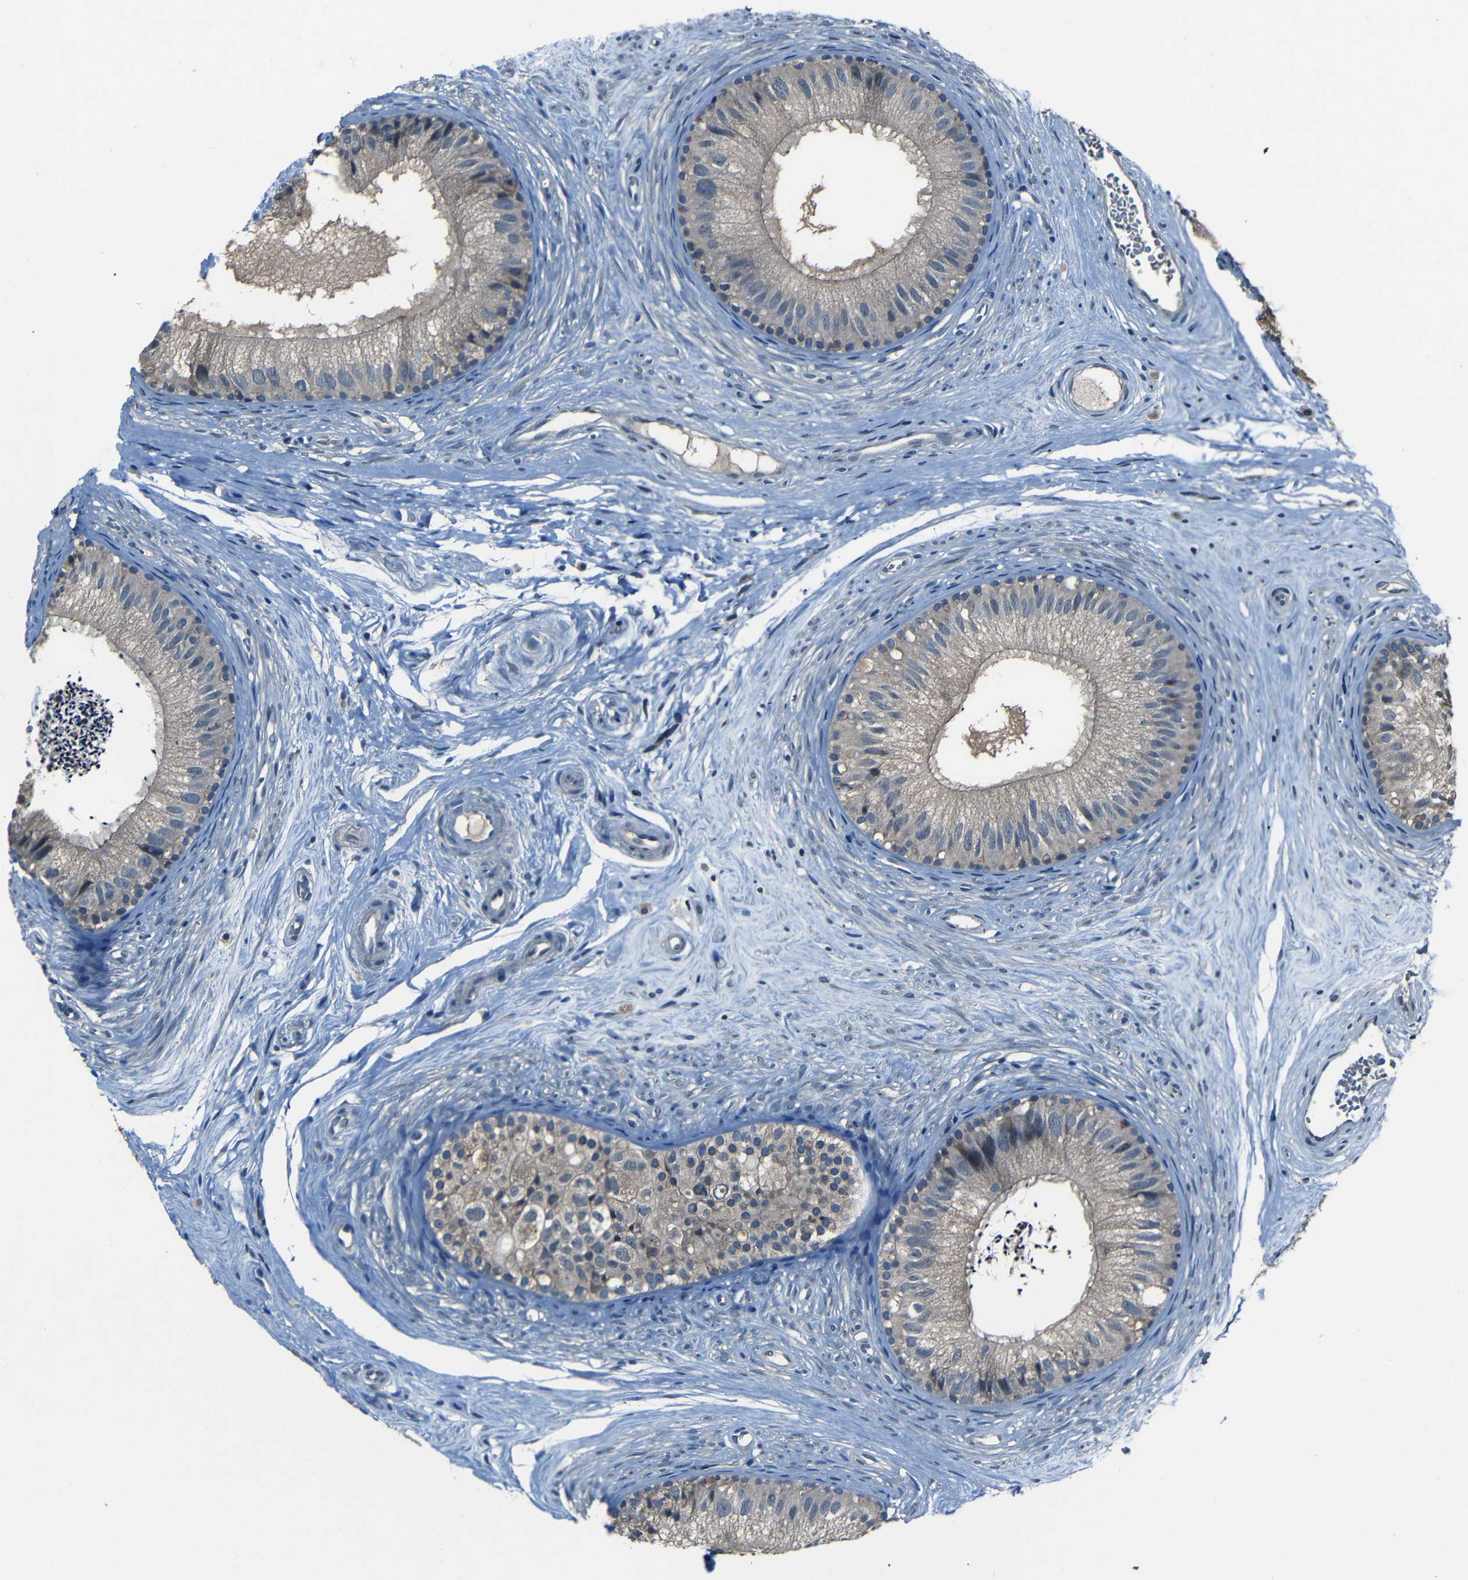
{"staining": {"intensity": "weak", "quantity": ">75%", "location": "cytoplasmic/membranous"}, "tissue": "epididymis", "cell_type": "Glandular cells", "image_type": "normal", "snomed": [{"axis": "morphology", "description": "Normal tissue, NOS"}, {"axis": "topography", "description": "Epididymis"}], "caption": "Brown immunohistochemical staining in benign epididymis demonstrates weak cytoplasmic/membranous positivity in approximately >75% of glandular cells. The staining was performed using DAB, with brown indicating positive protein expression. Nuclei are stained blue with hematoxylin.", "gene": "SLA", "patient": {"sex": "male", "age": 56}}